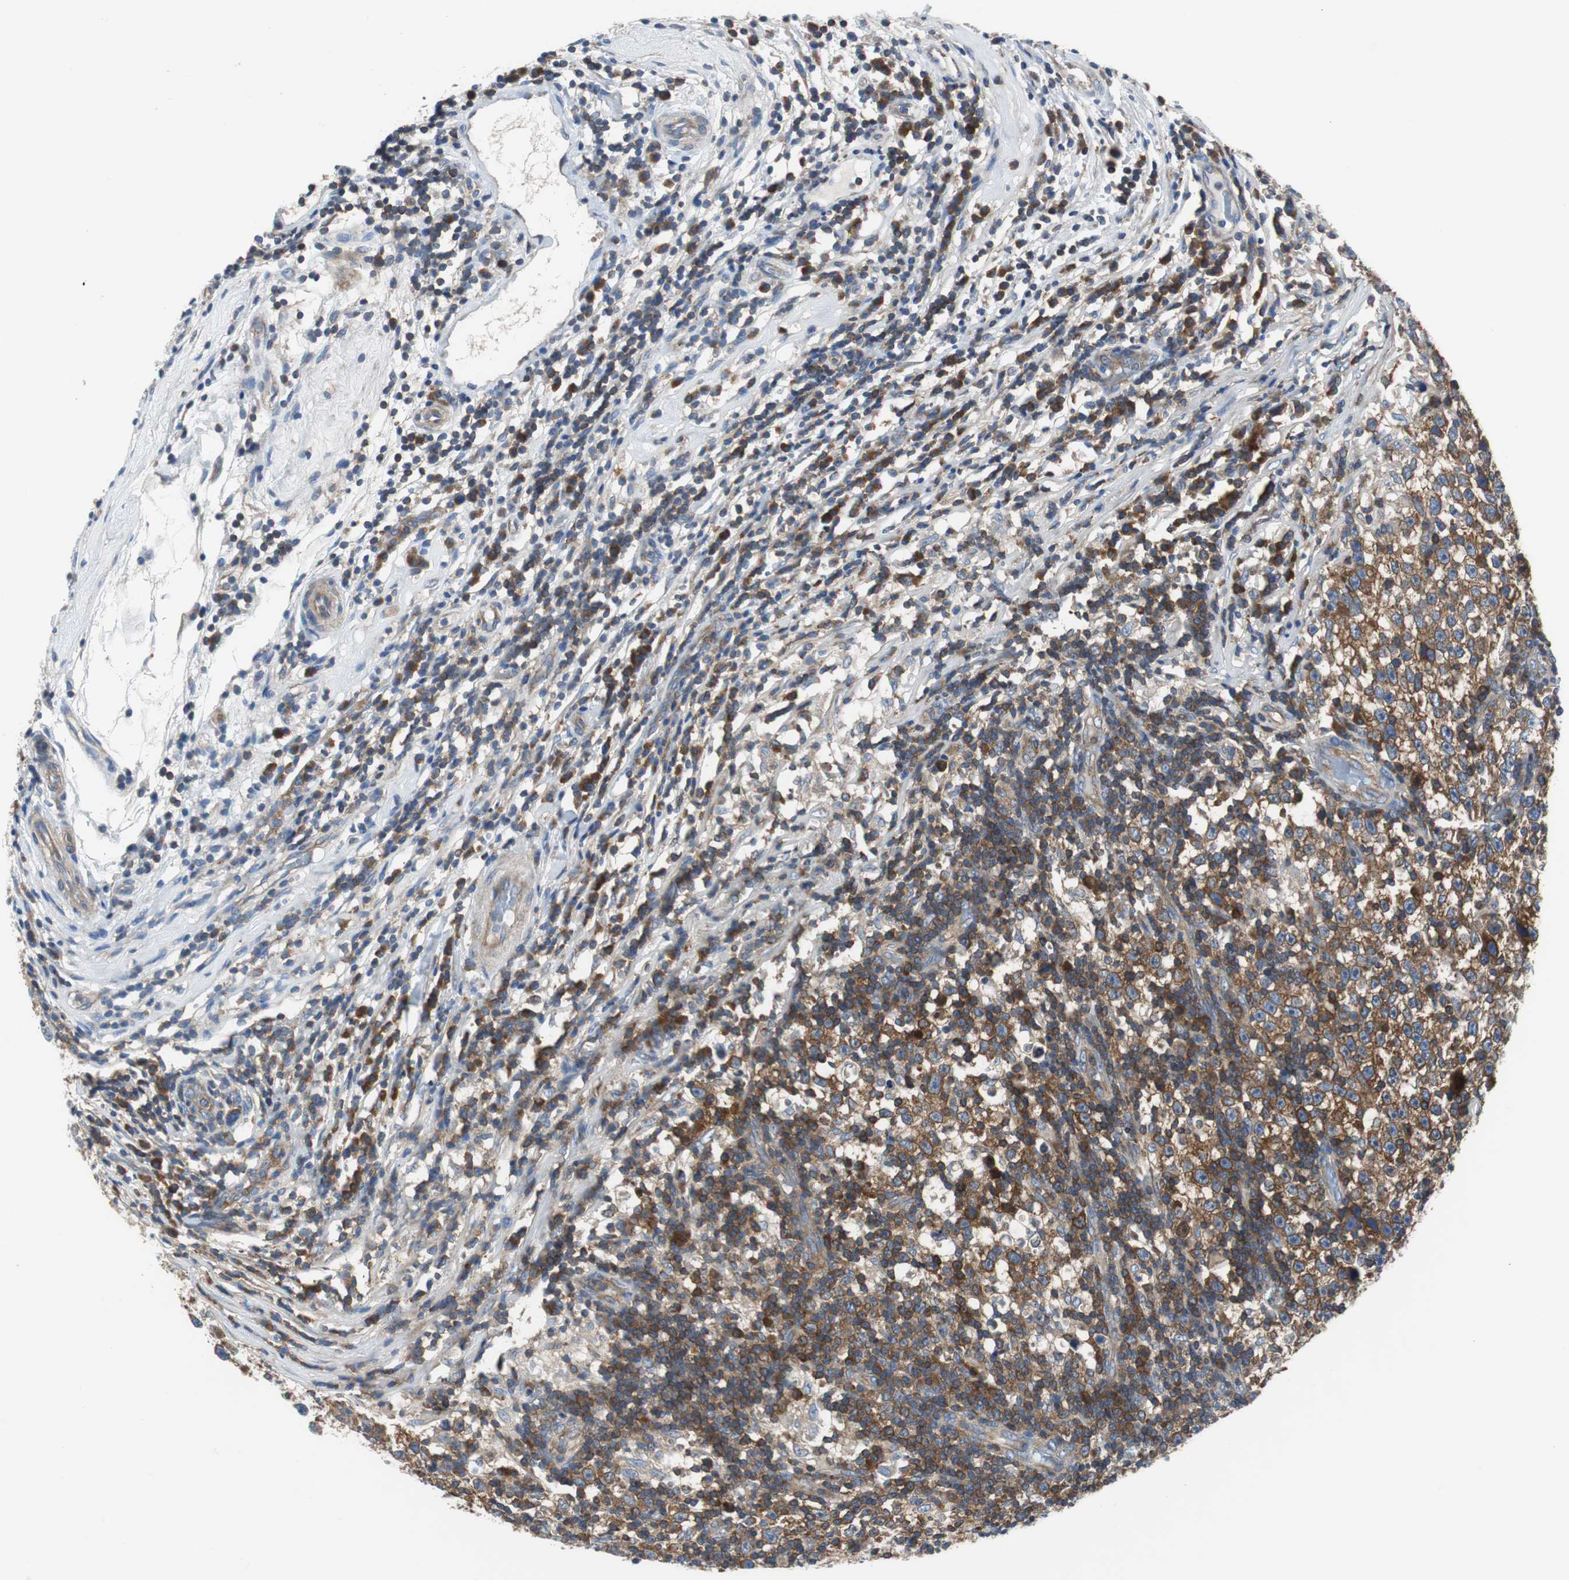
{"staining": {"intensity": "strong", "quantity": ">75%", "location": "cytoplasmic/membranous"}, "tissue": "testis cancer", "cell_type": "Tumor cells", "image_type": "cancer", "snomed": [{"axis": "morphology", "description": "Seminoma, NOS"}, {"axis": "topography", "description": "Testis"}], "caption": "Approximately >75% of tumor cells in testis seminoma exhibit strong cytoplasmic/membranous protein positivity as visualized by brown immunohistochemical staining.", "gene": "BRAF", "patient": {"sex": "male", "age": 43}}